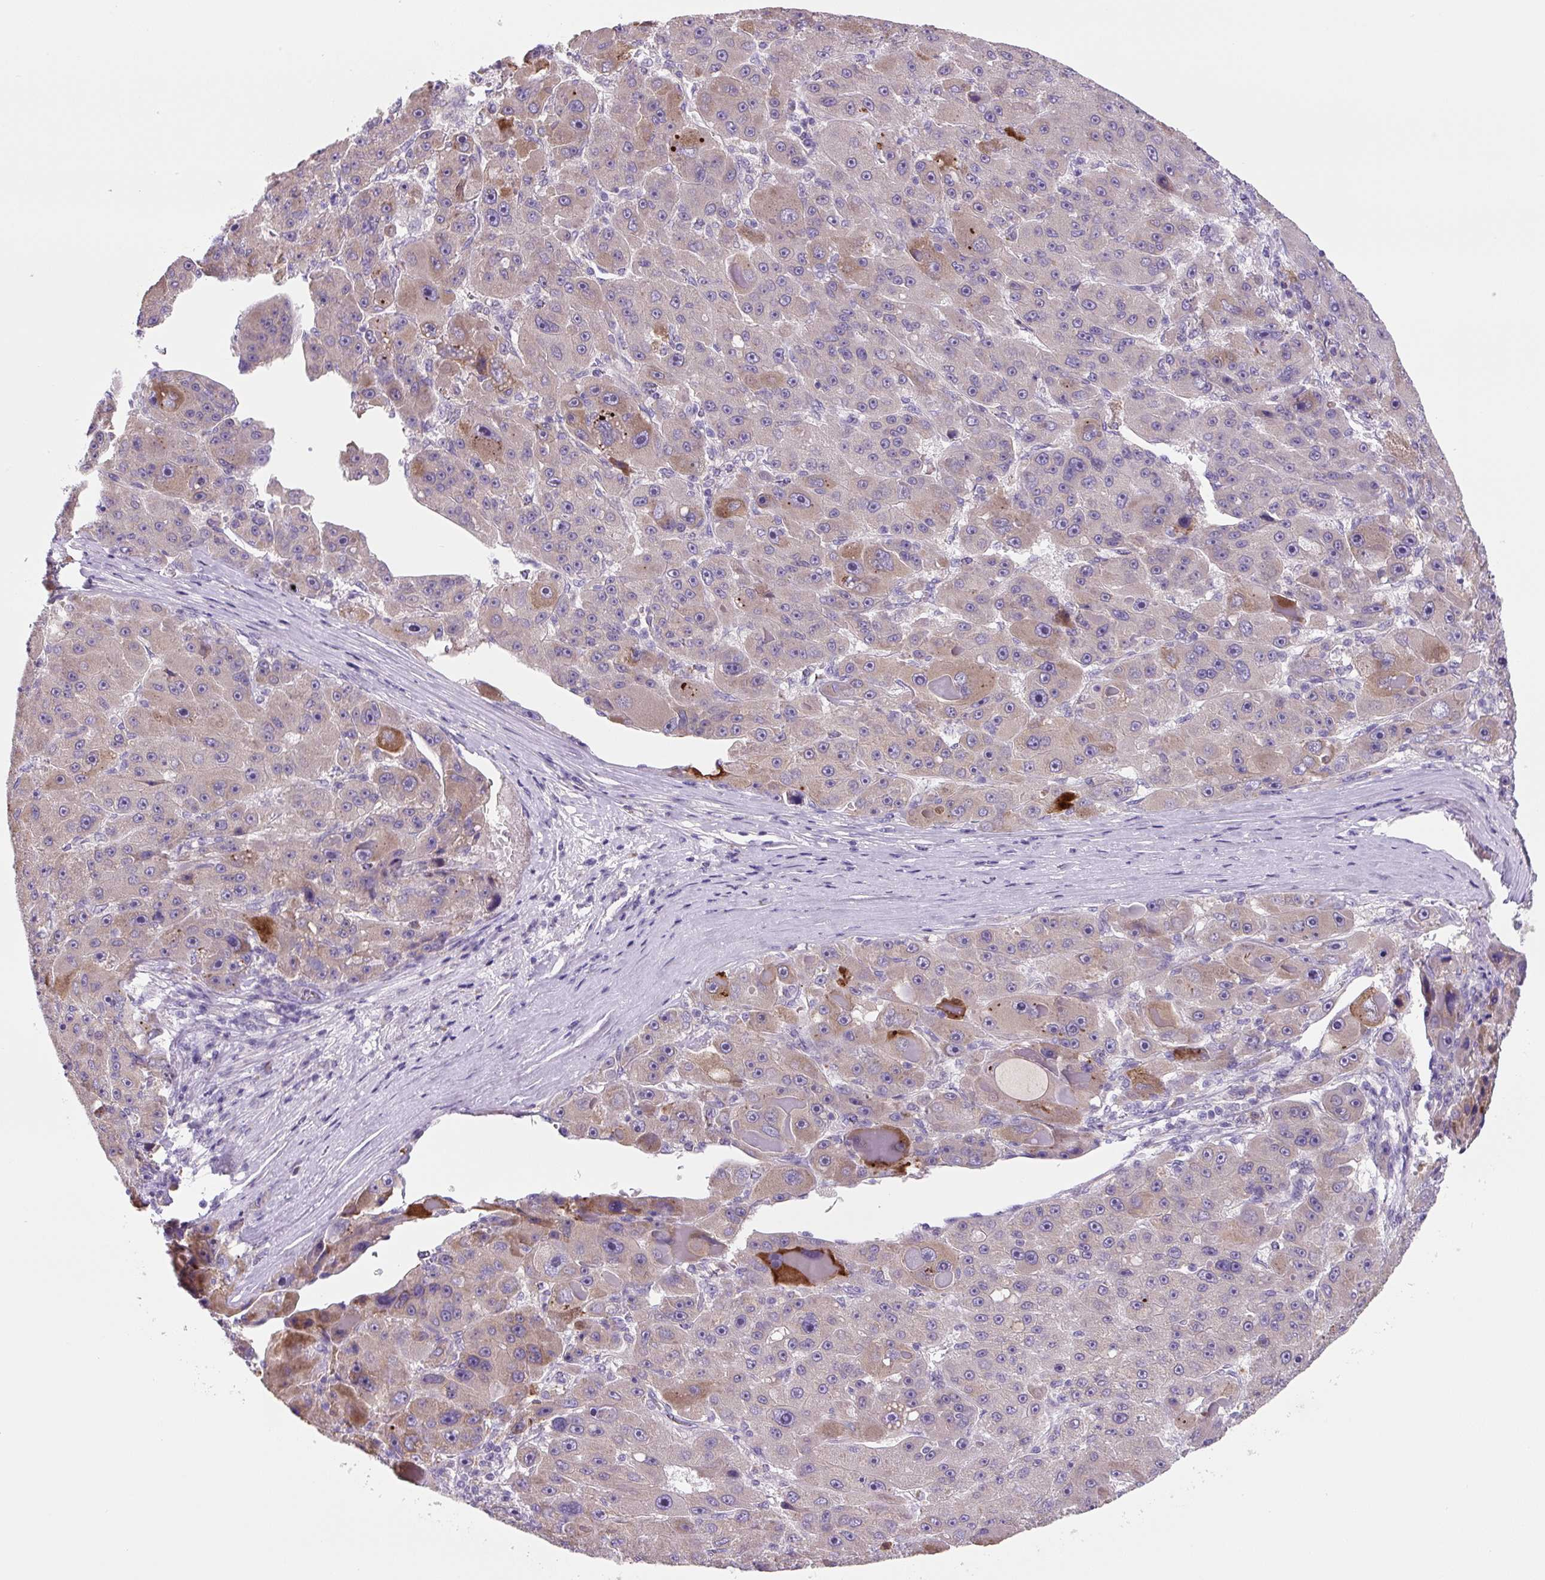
{"staining": {"intensity": "moderate", "quantity": "<25%", "location": "cytoplasmic/membranous"}, "tissue": "liver cancer", "cell_type": "Tumor cells", "image_type": "cancer", "snomed": [{"axis": "morphology", "description": "Carcinoma, Hepatocellular, NOS"}, {"axis": "topography", "description": "Liver"}], "caption": "Hepatocellular carcinoma (liver) stained with IHC displays moderate cytoplasmic/membranous expression in about <25% of tumor cells.", "gene": "FZD5", "patient": {"sex": "male", "age": 76}}